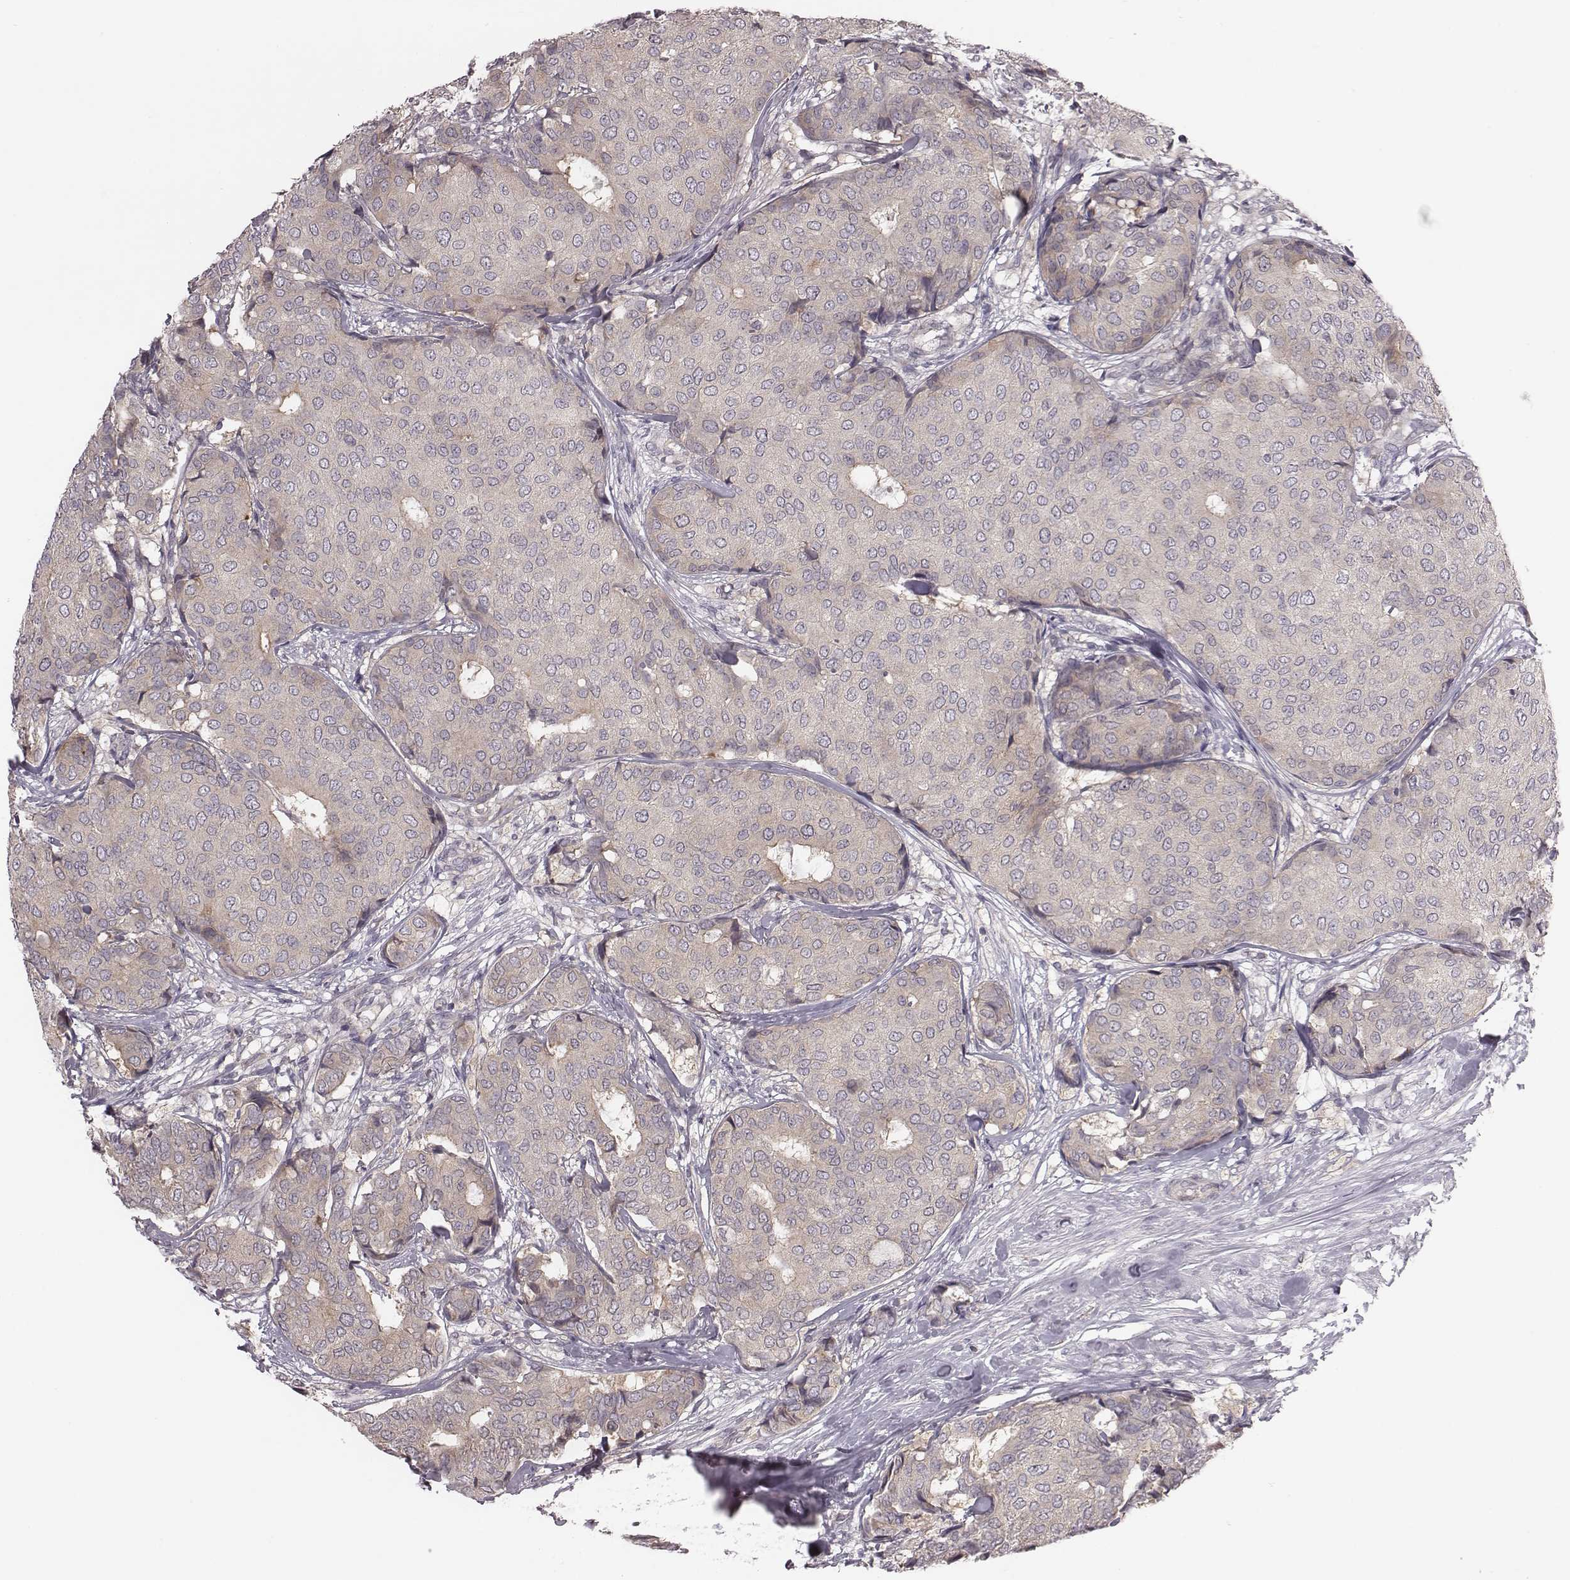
{"staining": {"intensity": "weak", "quantity": "<25%", "location": "cytoplasmic/membranous"}, "tissue": "breast cancer", "cell_type": "Tumor cells", "image_type": "cancer", "snomed": [{"axis": "morphology", "description": "Duct carcinoma"}, {"axis": "topography", "description": "Breast"}], "caption": "Protein analysis of infiltrating ductal carcinoma (breast) demonstrates no significant staining in tumor cells.", "gene": "BICDL1", "patient": {"sex": "female", "age": 75}}